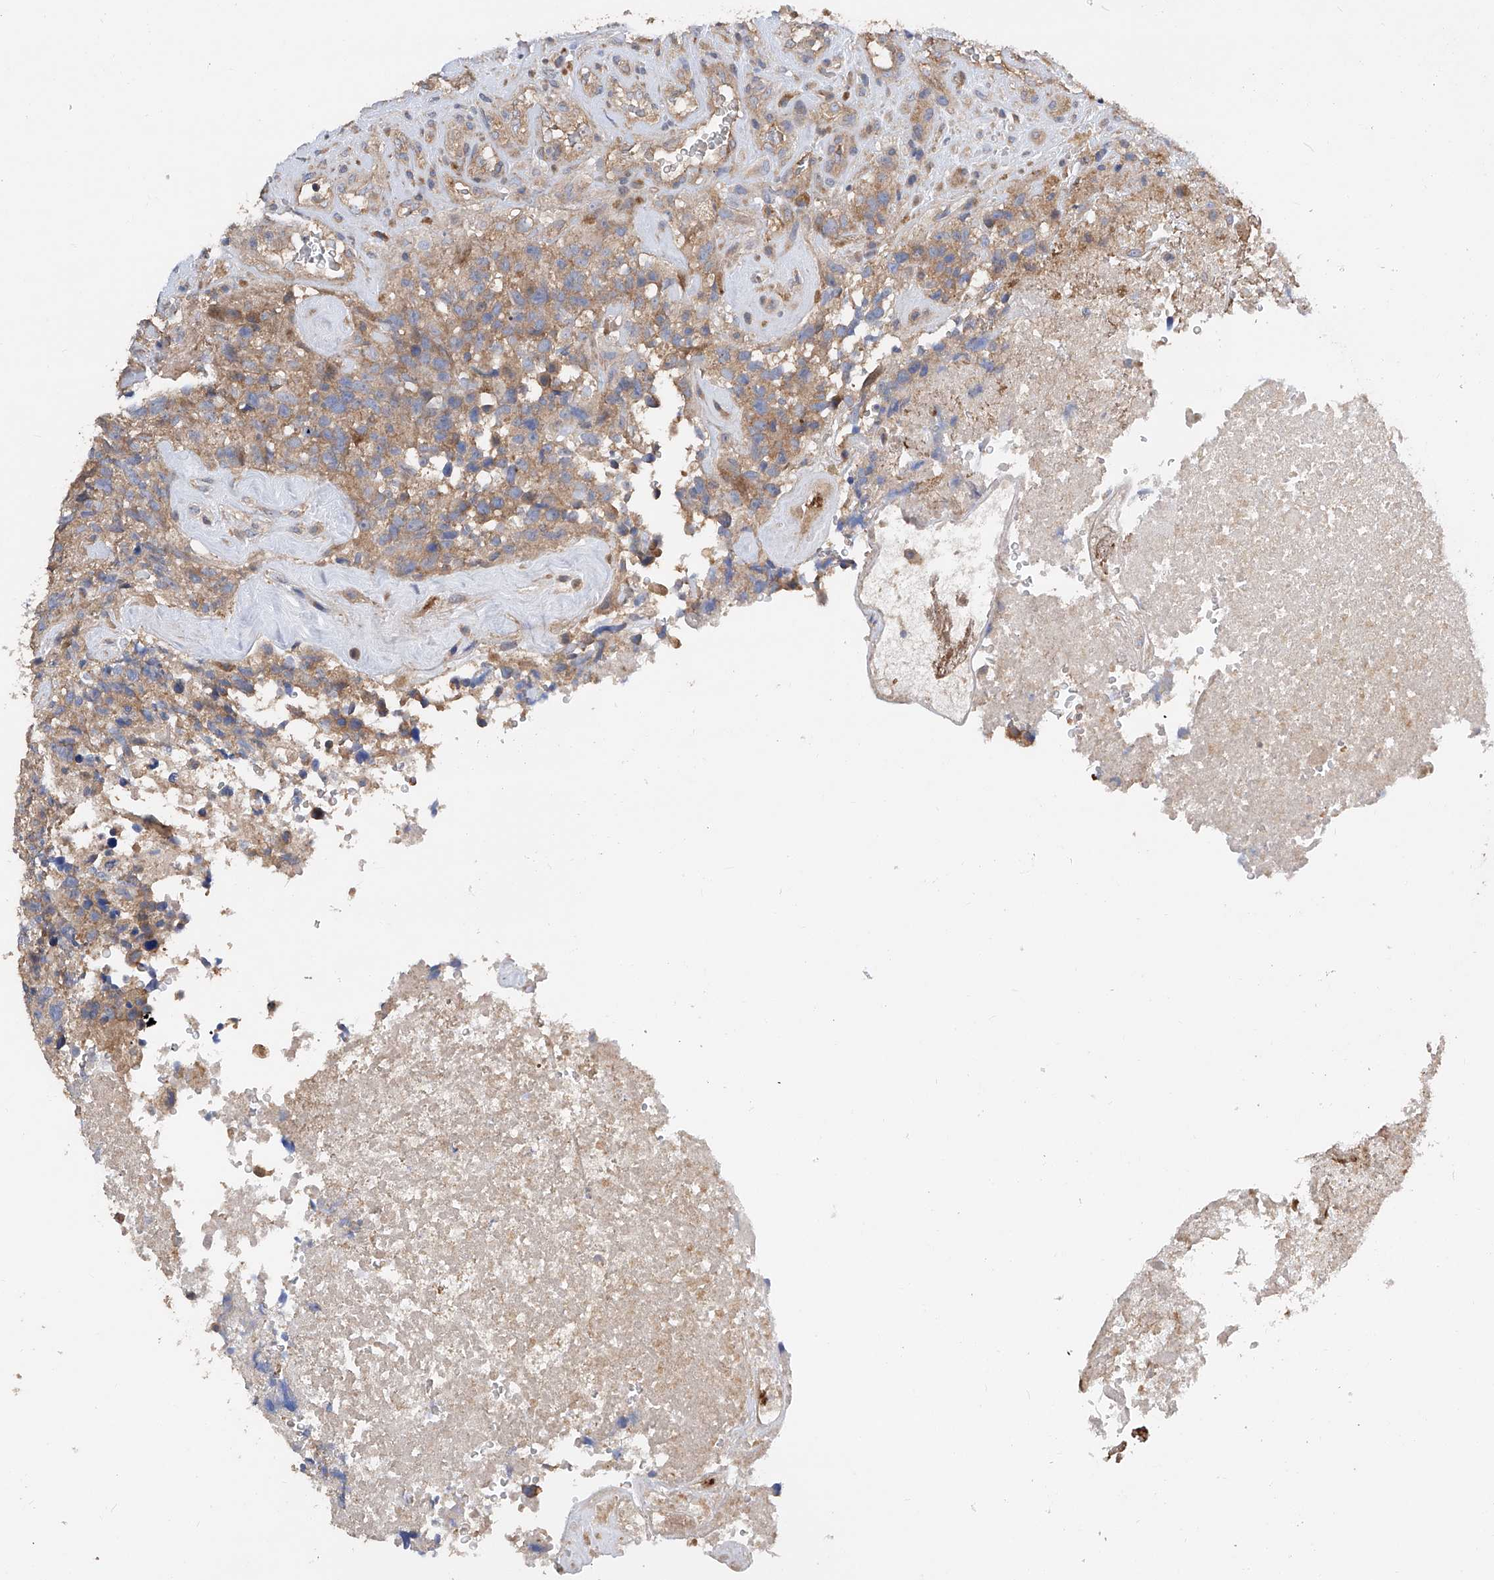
{"staining": {"intensity": "weak", "quantity": "25%-75%", "location": "cytoplasmic/membranous"}, "tissue": "glioma", "cell_type": "Tumor cells", "image_type": "cancer", "snomed": [{"axis": "morphology", "description": "Glioma, malignant, High grade"}, {"axis": "topography", "description": "Brain"}], "caption": "IHC of human glioma displays low levels of weak cytoplasmic/membranous positivity in about 25%-75% of tumor cells. (DAB (3,3'-diaminobenzidine) IHC, brown staining for protein, blue staining for nuclei).", "gene": "PTK2", "patient": {"sex": "male", "age": 69}}